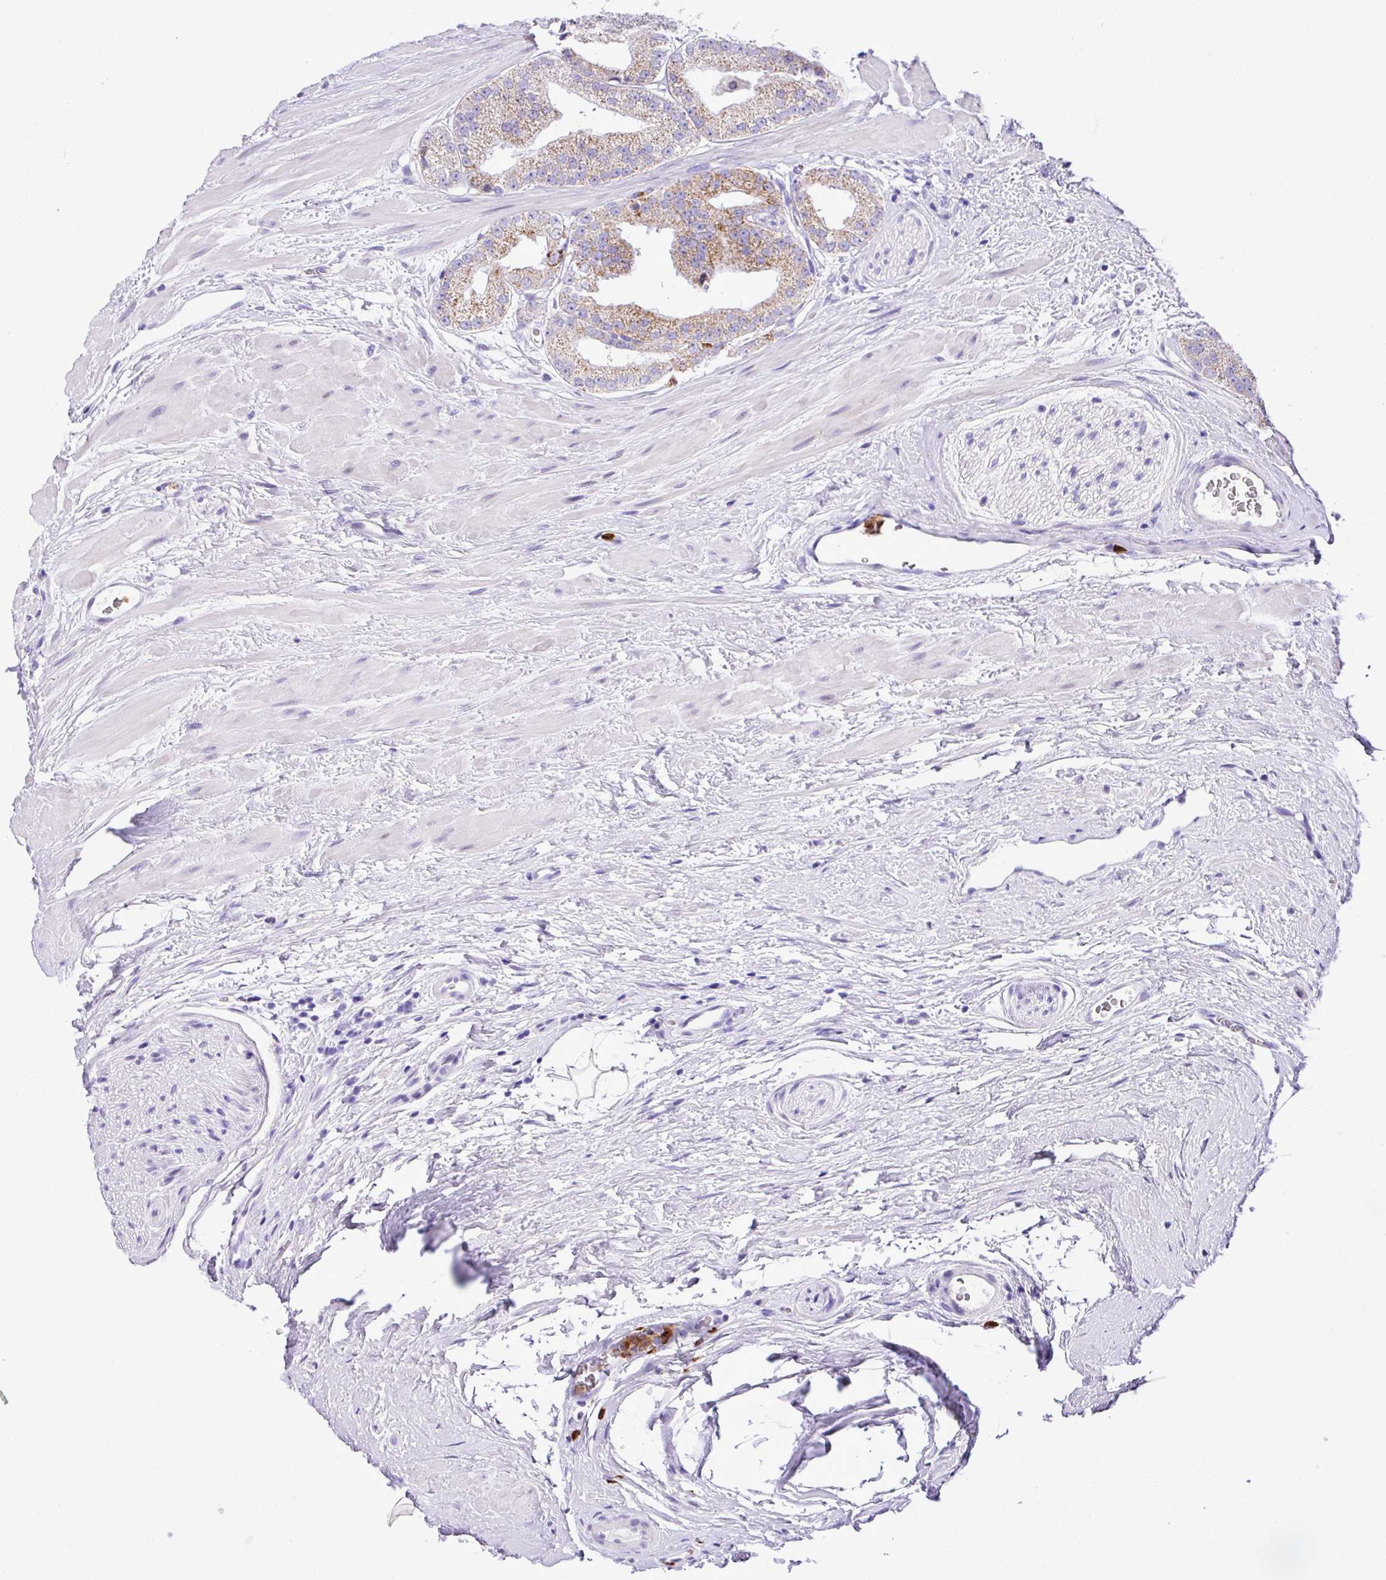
{"staining": {"intensity": "moderate", "quantity": "25%-75%", "location": "cytoplasmic/membranous"}, "tissue": "prostate cancer", "cell_type": "Tumor cells", "image_type": "cancer", "snomed": [{"axis": "morphology", "description": "Adenocarcinoma, High grade"}, {"axis": "topography", "description": "Prostate"}], "caption": "A medium amount of moderate cytoplasmic/membranous staining is present in approximately 25%-75% of tumor cells in prostate cancer tissue.", "gene": "RCAN2", "patient": {"sex": "male", "age": 68}}